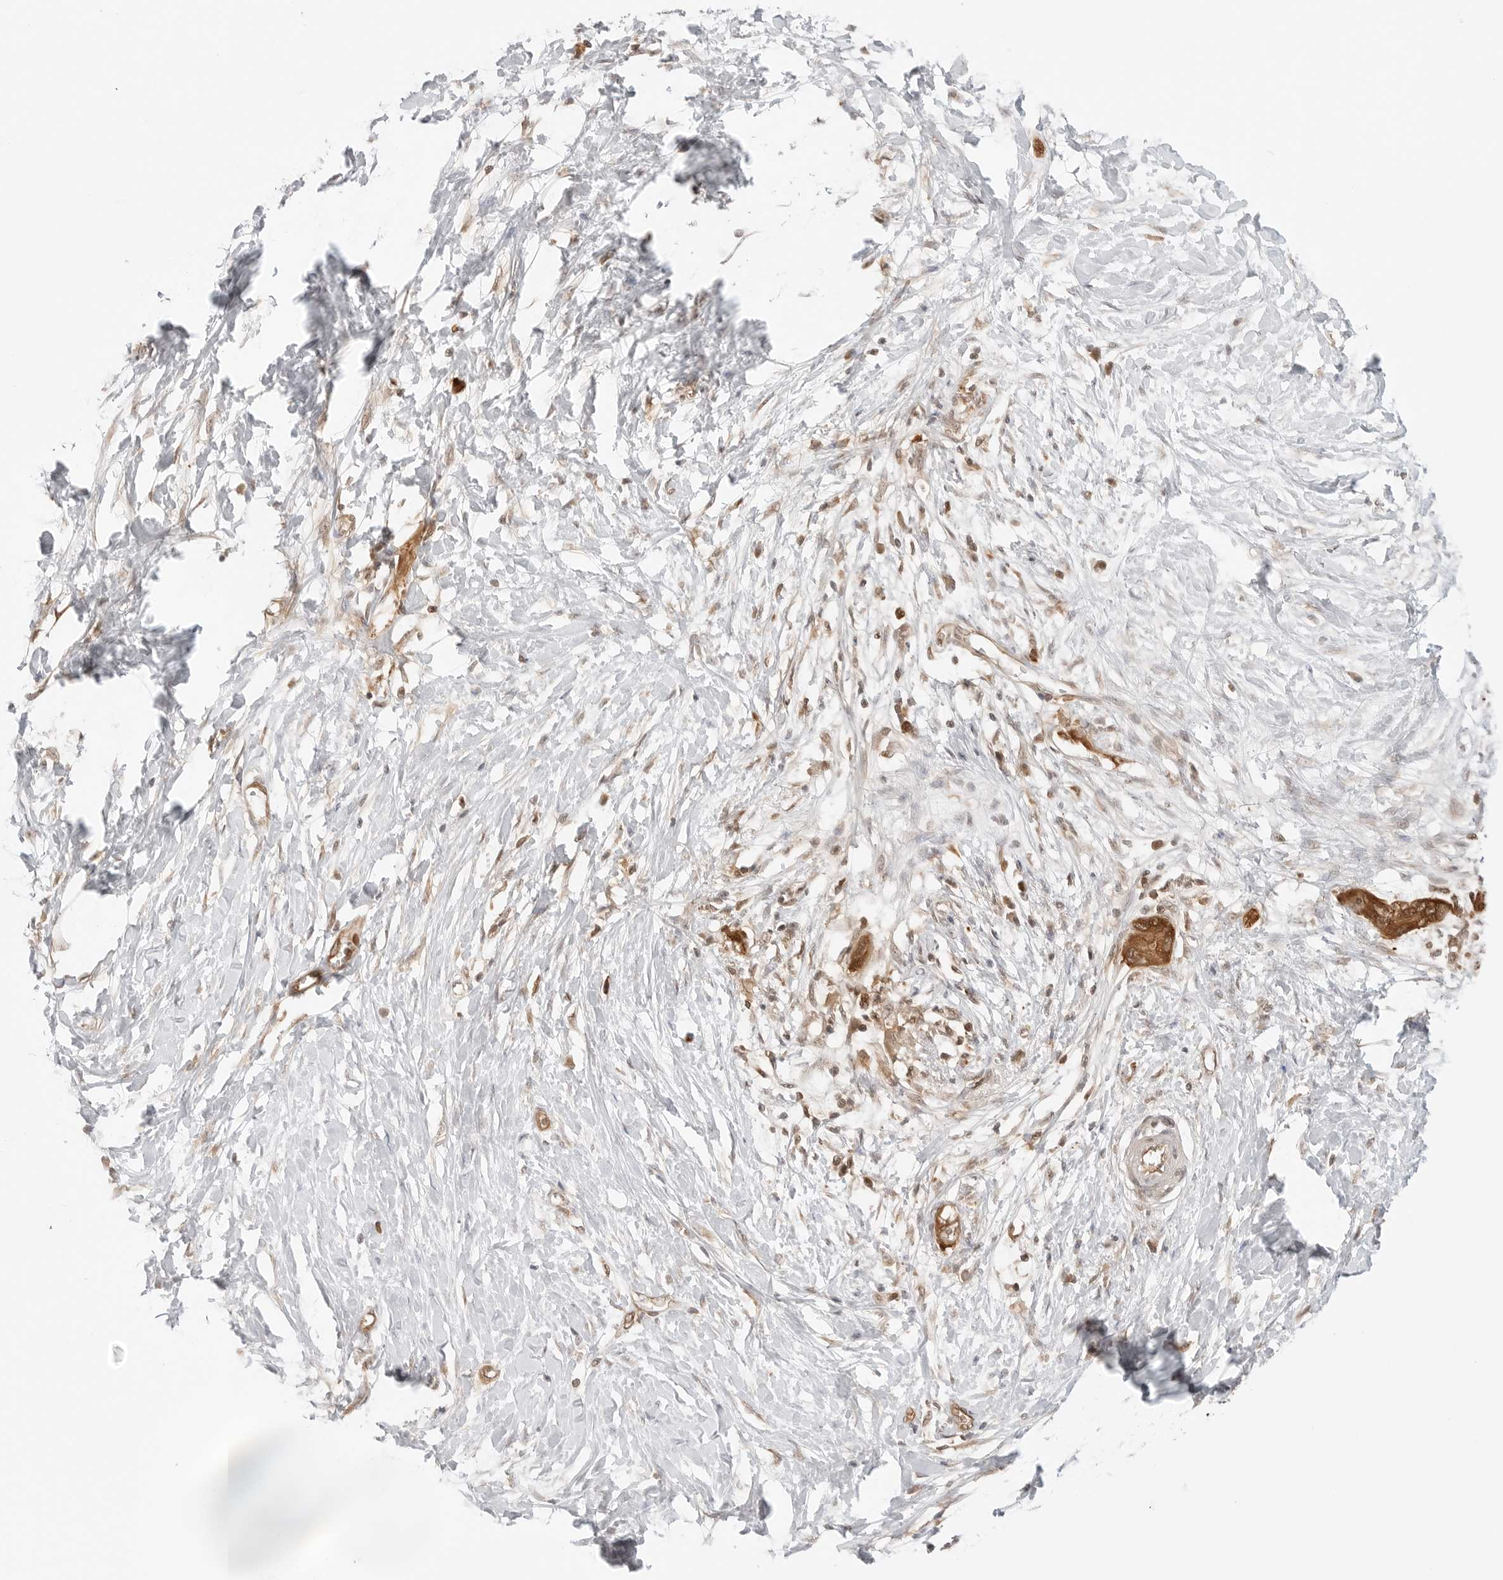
{"staining": {"intensity": "strong", "quantity": ">75%", "location": "cytoplasmic/membranous,nuclear"}, "tissue": "pancreatic cancer", "cell_type": "Tumor cells", "image_type": "cancer", "snomed": [{"axis": "morphology", "description": "Normal tissue, NOS"}, {"axis": "morphology", "description": "Adenocarcinoma, NOS"}, {"axis": "topography", "description": "Pancreas"}, {"axis": "topography", "description": "Peripheral nerve tissue"}], "caption": "Immunohistochemical staining of pancreatic cancer (adenocarcinoma) shows high levels of strong cytoplasmic/membranous and nuclear protein expression in about >75% of tumor cells. (Stains: DAB (3,3'-diaminobenzidine) in brown, nuclei in blue, Microscopy: brightfield microscopy at high magnification).", "gene": "NUDC", "patient": {"sex": "male", "age": 59}}